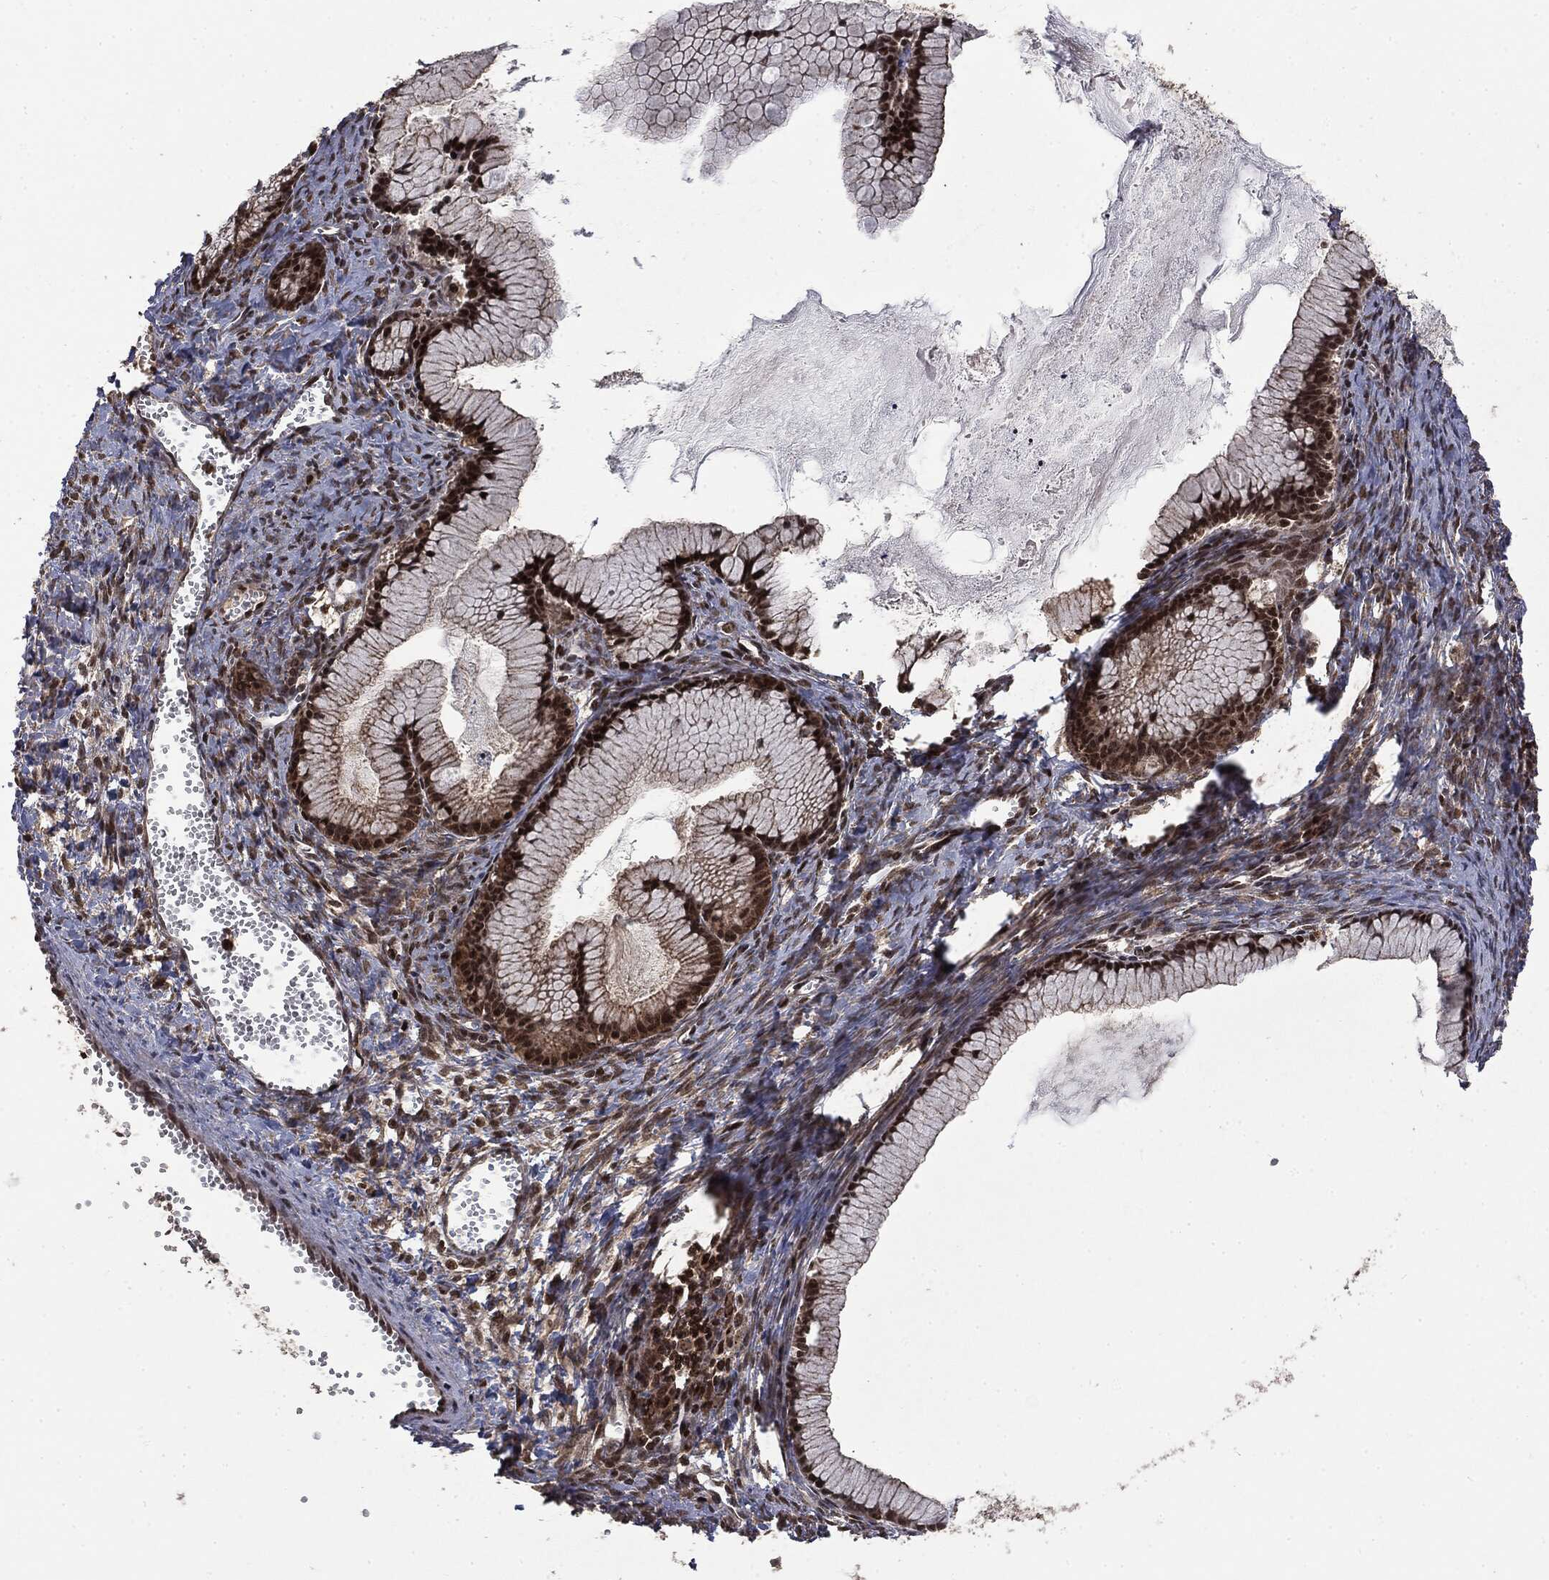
{"staining": {"intensity": "strong", "quantity": ">75%", "location": "nuclear"}, "tissue": "ovarian cancer", "cell_type": "Tumor cells", "image_type": "cancer", "snomed": [{"axis": "morphology", "description": "Cystadenocarcinoma, mucinous, NOS"}, {"axis": "topography", "description": "Ovary"}], "caption": "Ovarian cancer (mucinous cystadenocarcinoma) stained with a brown dye exhibits strong nuclear positive staining in approximately >75% of tumor cells.", "gene": "CTDP1", "patient": {"sex": "female", "age": 41}}